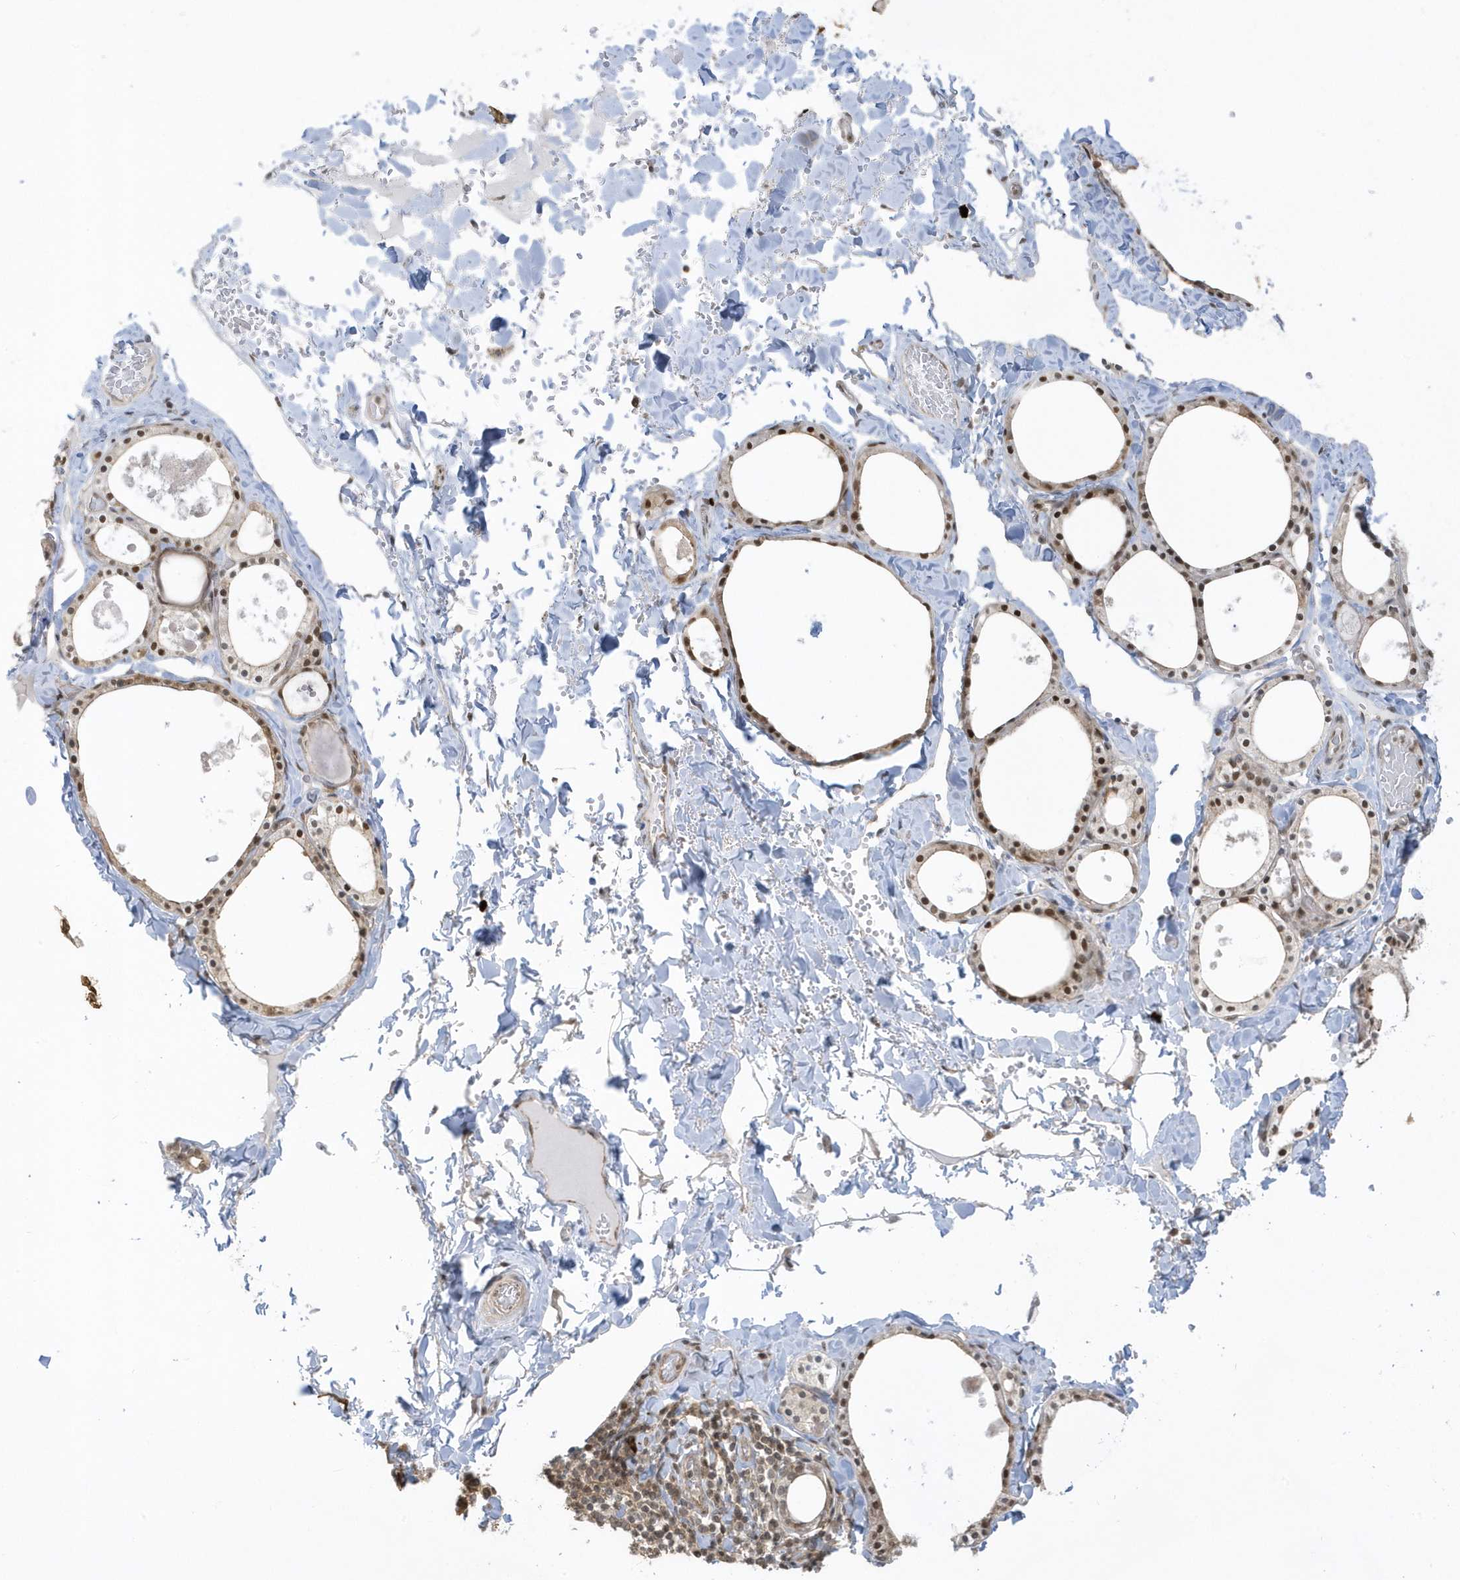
{"staining": {"intensity": "moderate", "quantity": ">75%", "location": "nuclear"}, "tissue": "thyroid gland", "cell_type": "Glandular cells", "image_type": "normal", "snomed": [{"axis": "morphology", "description": "Normal tissue, NOS"}, {"axis": "topography", "description": "Thyroid gland"}], "caption": "Protein staining displays moderate nuclear staining in about >75% of glandular cells in unremarkable thyroid gland.", "gene": "PPP1R7", "patient": {"sex": "male", "age": 56}}